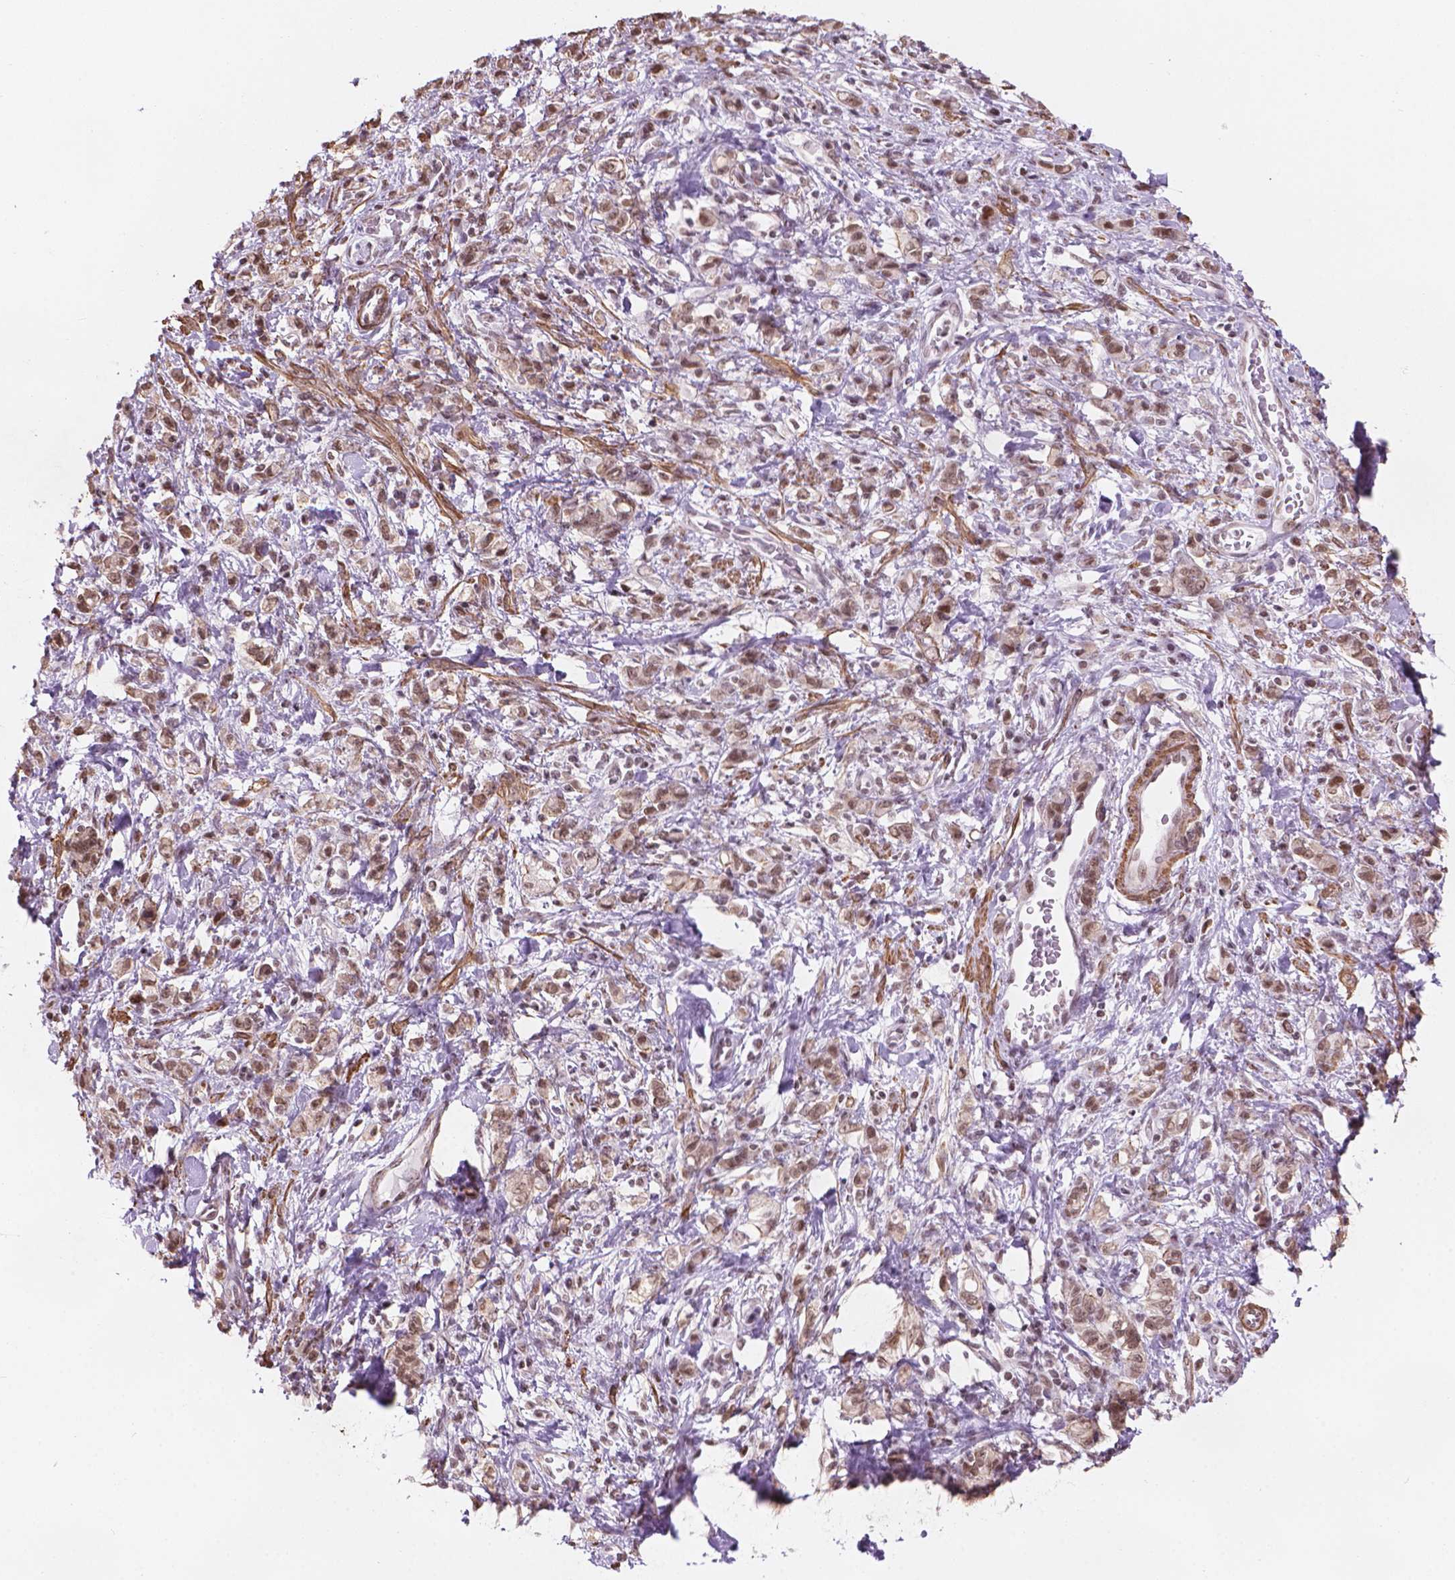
{"staining": {"intensity": "moderate", "quantity": ">75%", "location": "nuclear"}, "tissue": "stomach cancer", "cell_type": "Tumor cells", "image_type": "cancer", "snomed": [{"axis": "morphology", "description": "Adenocarcinoma, NOS"}, {"axis": "topography", "description": "Stomach"}], "caption": "IHC photomicrograph of neoplastic tissue: stomach cancer stained using immunohistochemistry demonstrates medium levels of moderate protein expression localized specifically in the nuclear of tumor cells, appearing as a nuclear brown color.", "gene": "HOXD4", "patient": {"sex": "male", "age": 77}}